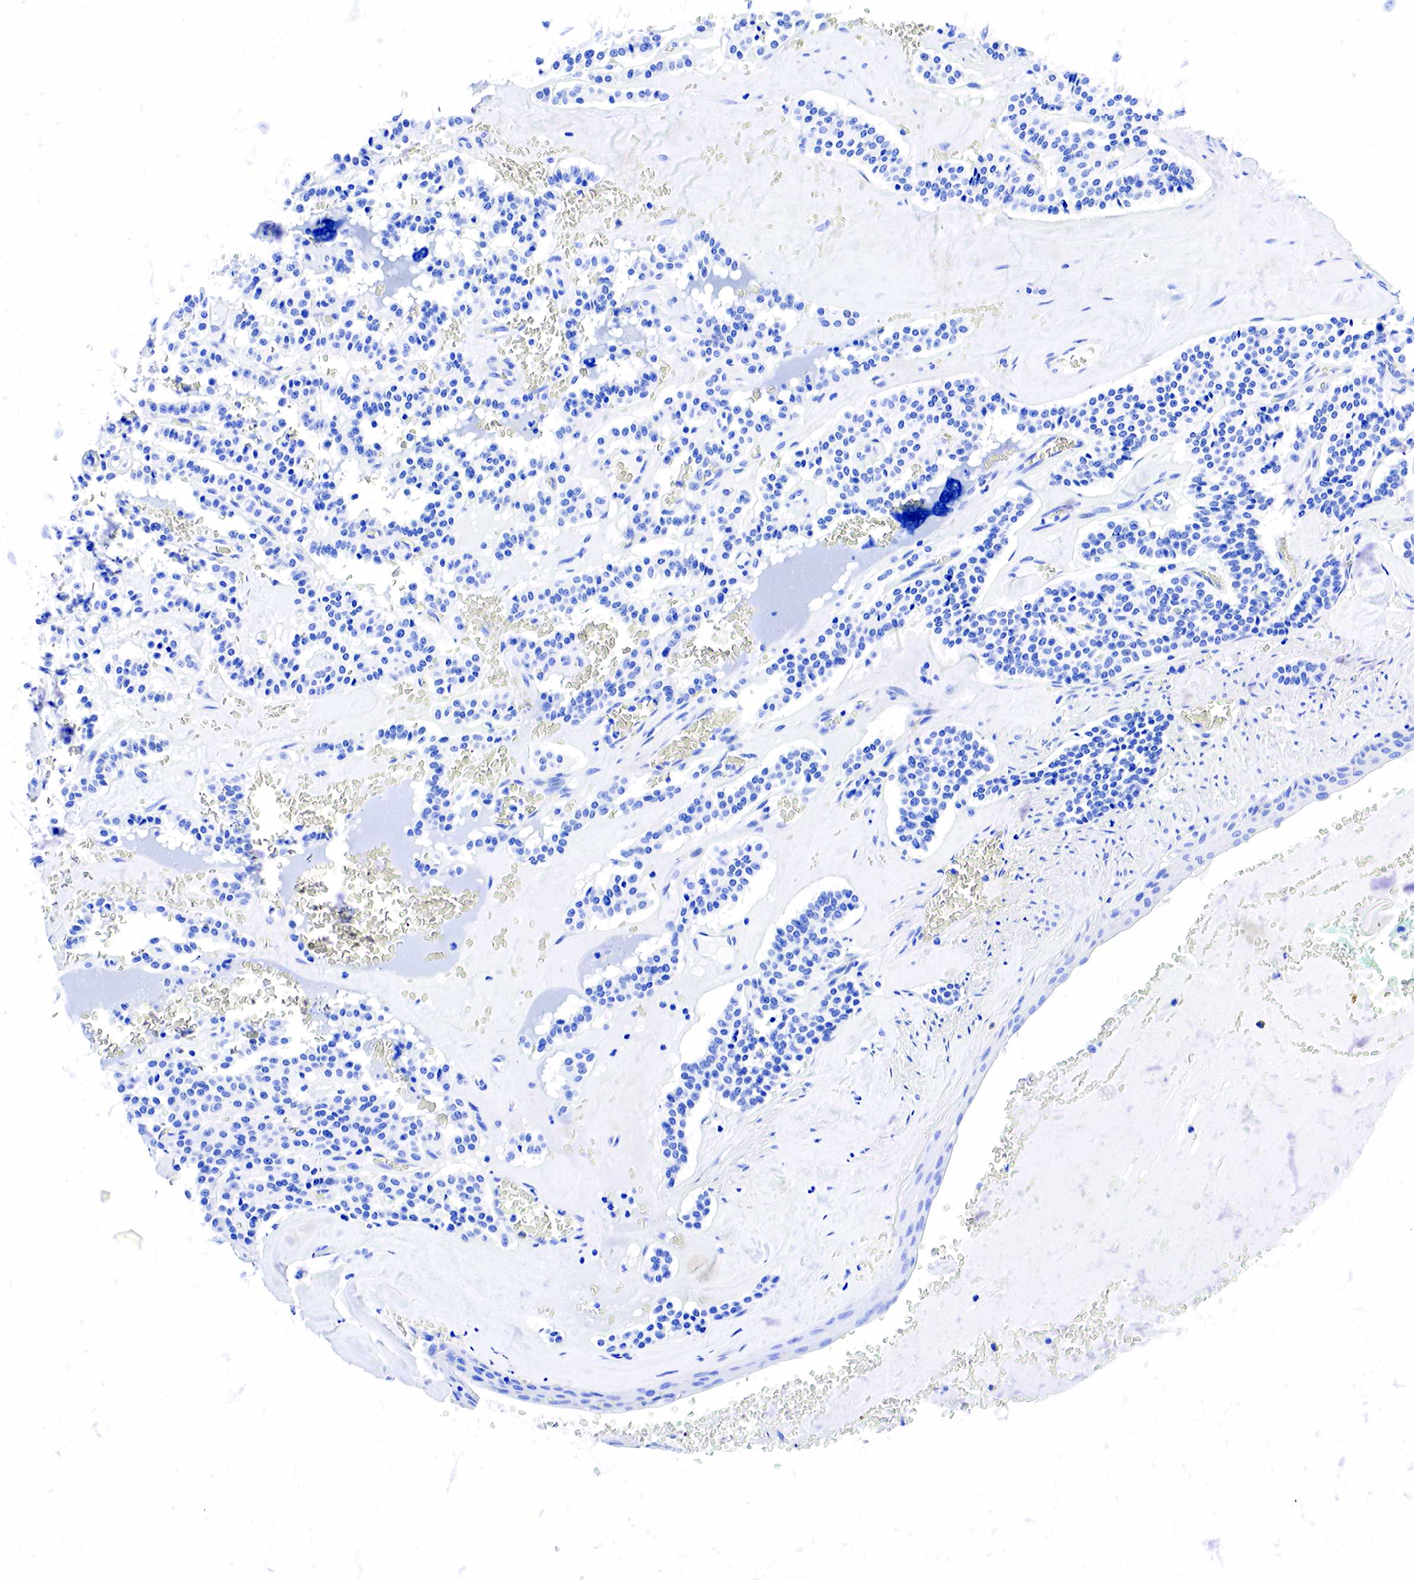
{"staining": {"intensity": "negative", "quantity": "none", "location": "none"}, "tissue": "carcinoid", "cell_type": "Tumor cells", "image_type": "cancer", "snomed": [{"axis": "morphology", "description": "Carcinoid, malignant, NOS"}, {"axis": "topography", "description": "Bronchus"}], "caption": "Carcinoid was stained to show a protein in brown. There is no significant positivity in tumor cells.", "gene": "ESR1", "patient": {"sex": "male", "age": 55}}